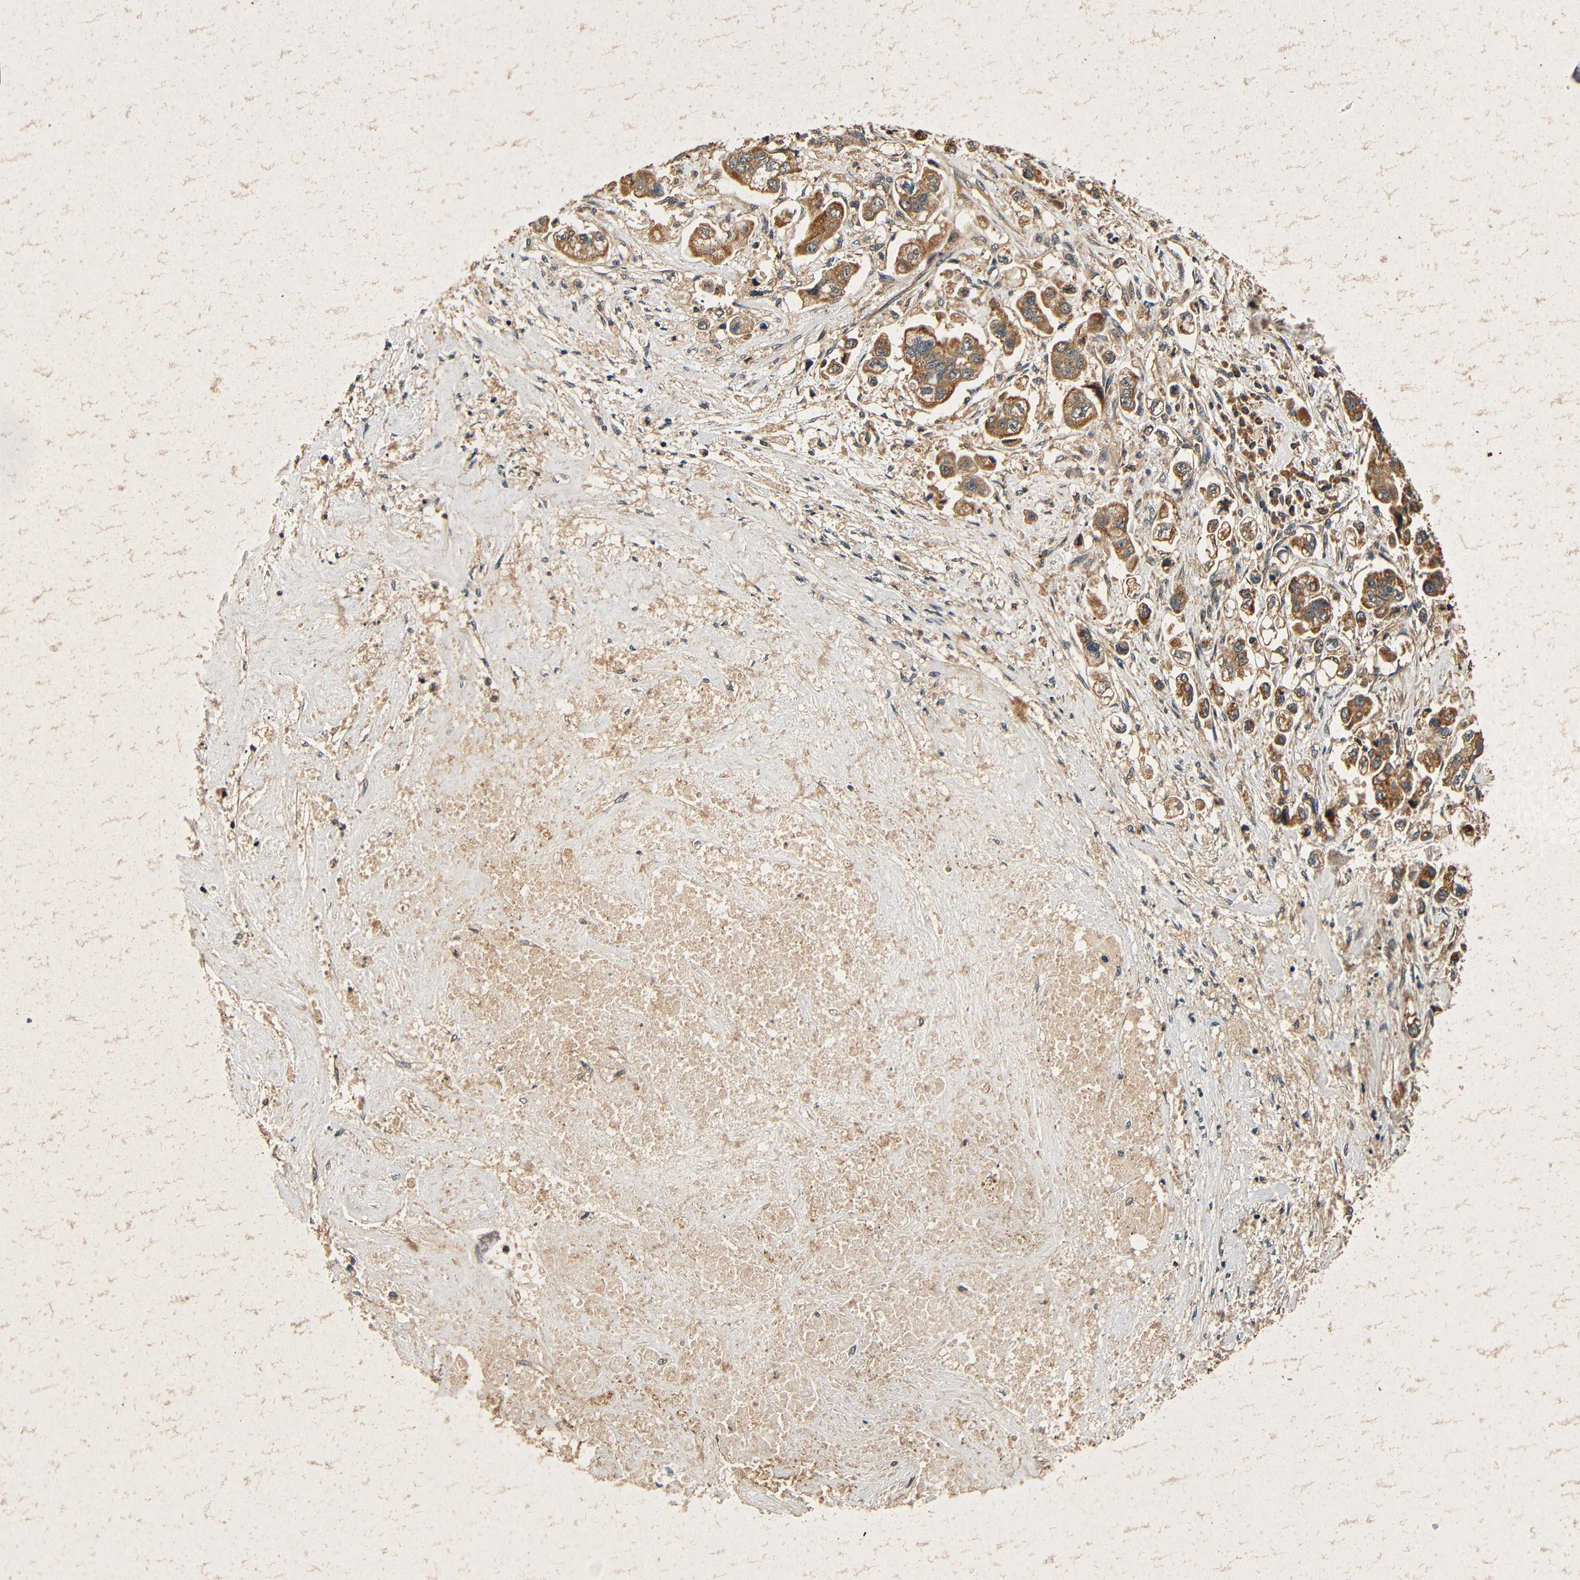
{"staining": {"intensity": "moderate", "quantity": ">75%", "location": "cytoplasmic/membranous"}, "tissue": "stomach cancer", "cell_type": "Tumor cells", "image_type": "cancer", "snomed": [{"axis": "morphology", "description": "Adenocarcinoma, NOS"}, {"axis": "topography", "description": "Stomach"}], "caption": "This histopathology image reveals stomach cancer (adenocarcinoma) stained with immunohistochemistry to label a protein in brown. The cytoplasmic/membranous of tumor cells show moderate positivity for the protein. Nuclei are counter-stained blue.", "gene": "MTX1", "patient": {"sex": "male", "age": 62}}